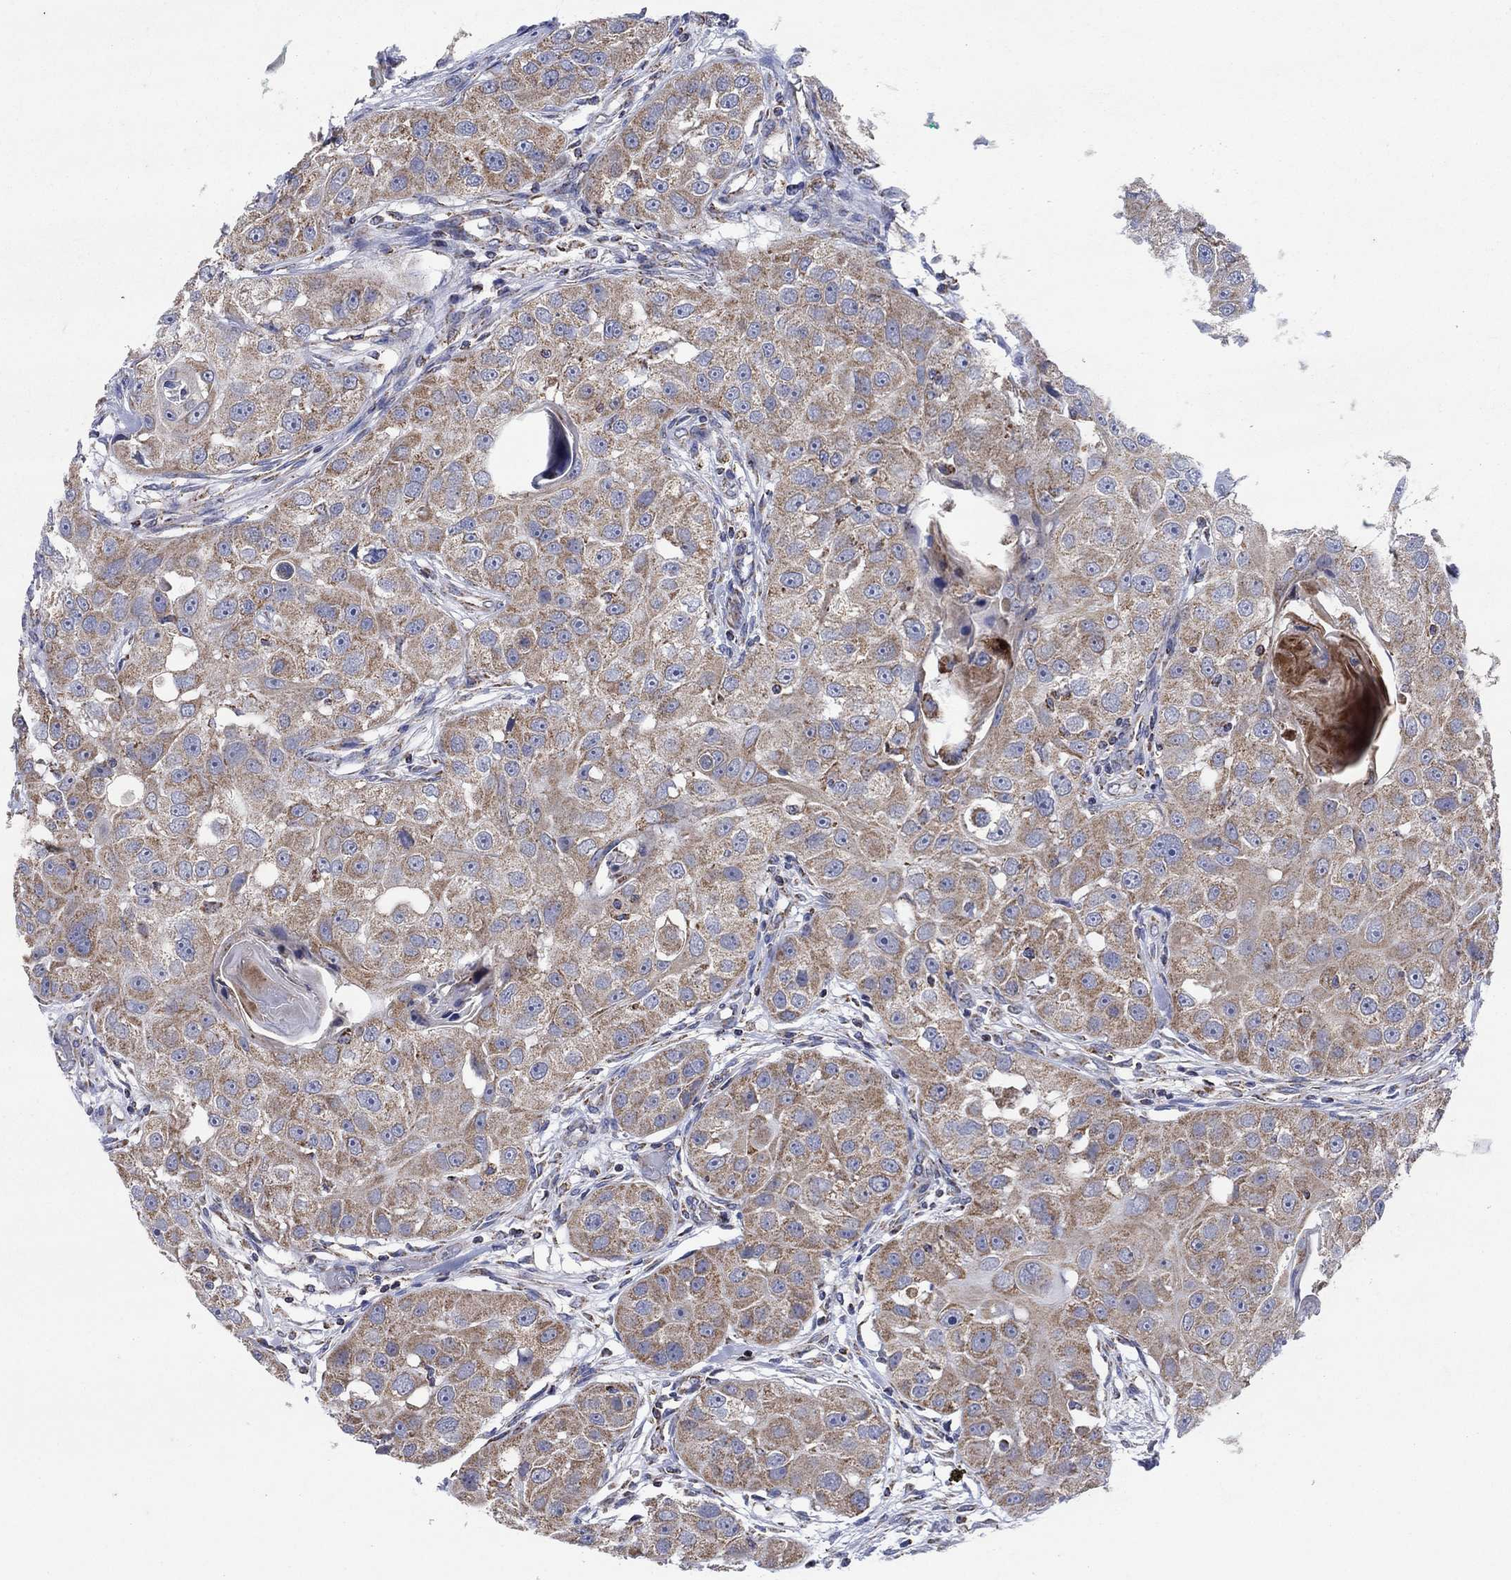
{"staining": {"intensity": "moderate", "quantity": "25%-75%", "location": "cytoplasmic/membranous"}, "tissue": "head and neck cancer", "cell_type": "Tumor cells", "image_type": "cancer", "snomed": [{"axis": "morphology", "description": "Normal tissue, NOS"}, {"axis": "morphology", "description": "Squamous cell carcinoma, NOS"}, {"axis": "topography", "description": "Skeletal muscle"}, {"axis": "topography", "description": "Head-Neck"}], "caption": "Approximately 25%-75% of tumor cells in human head and neck squamous cell carcinoma exhibit moderate cytoplasmic/membranous protein expression as visualized by brown immunohistochemical staining.", "gene": "C9orf85", "patient": {"sex": "male", "age": 51}}